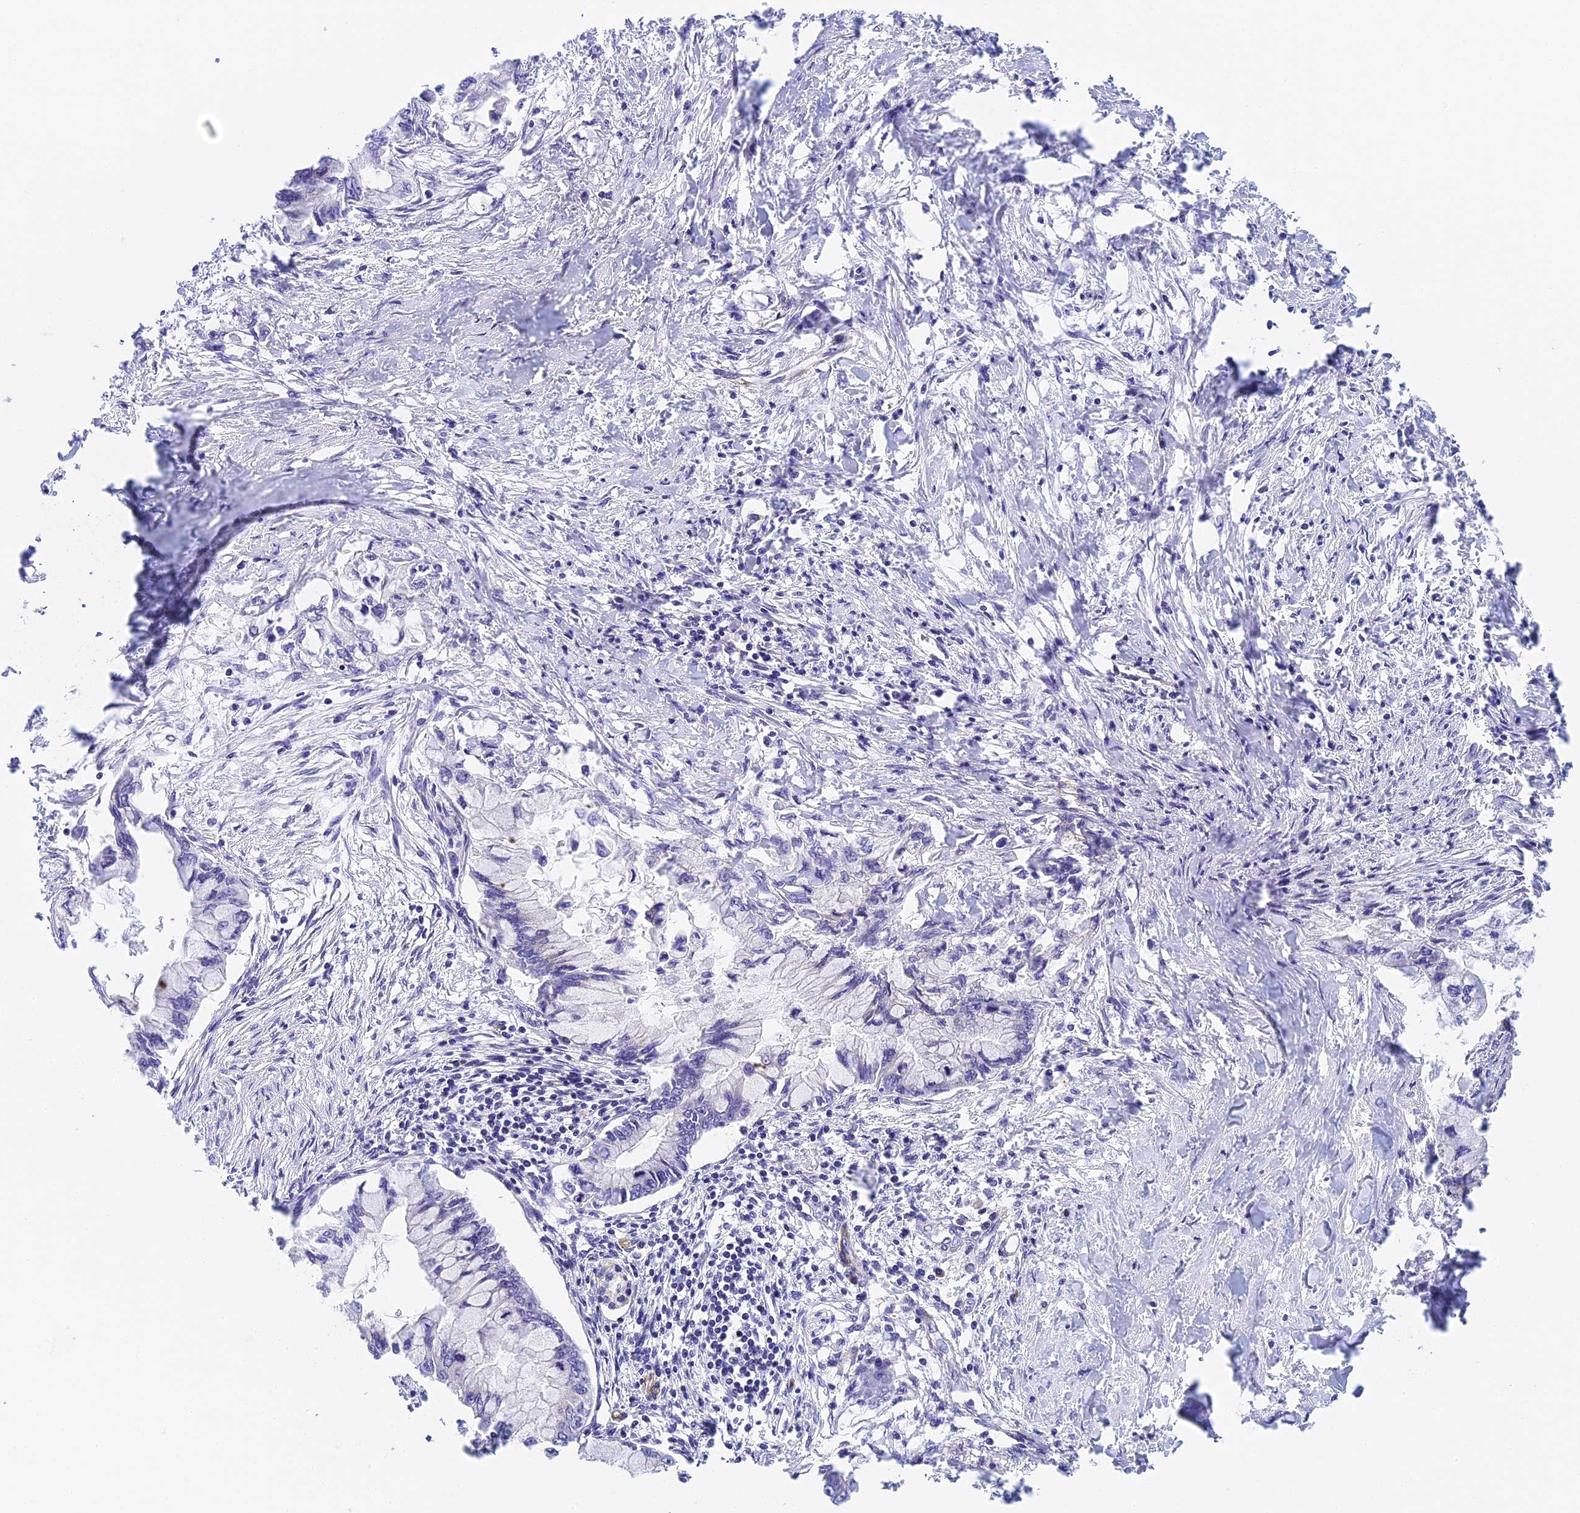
{"staining": {"intensity": "negative", "quantity": "none", "location": "none"}, "tissue": "pancreatic cancer", "cell_type": "Tumor cells", "image_type": "cancer", "snomed": [{"axis": "morphology", "description": "Adenocarcinoma, NOS"}, {"axis": "topography", "description": "Pancreas"}], "caption": "The micrograph shows no significant staining in tumor cells of pancreatic cancer (adenocarcinoma). Brightfield microscopy of immunohistochemistry (IHC) stained with DAB (3,3'-diaminobenzidine) (brown) and hematoxylin (blue), captured at high magnification.", "gene": "HEATR5B", "patient": {"sex": "male", "age": 48}}